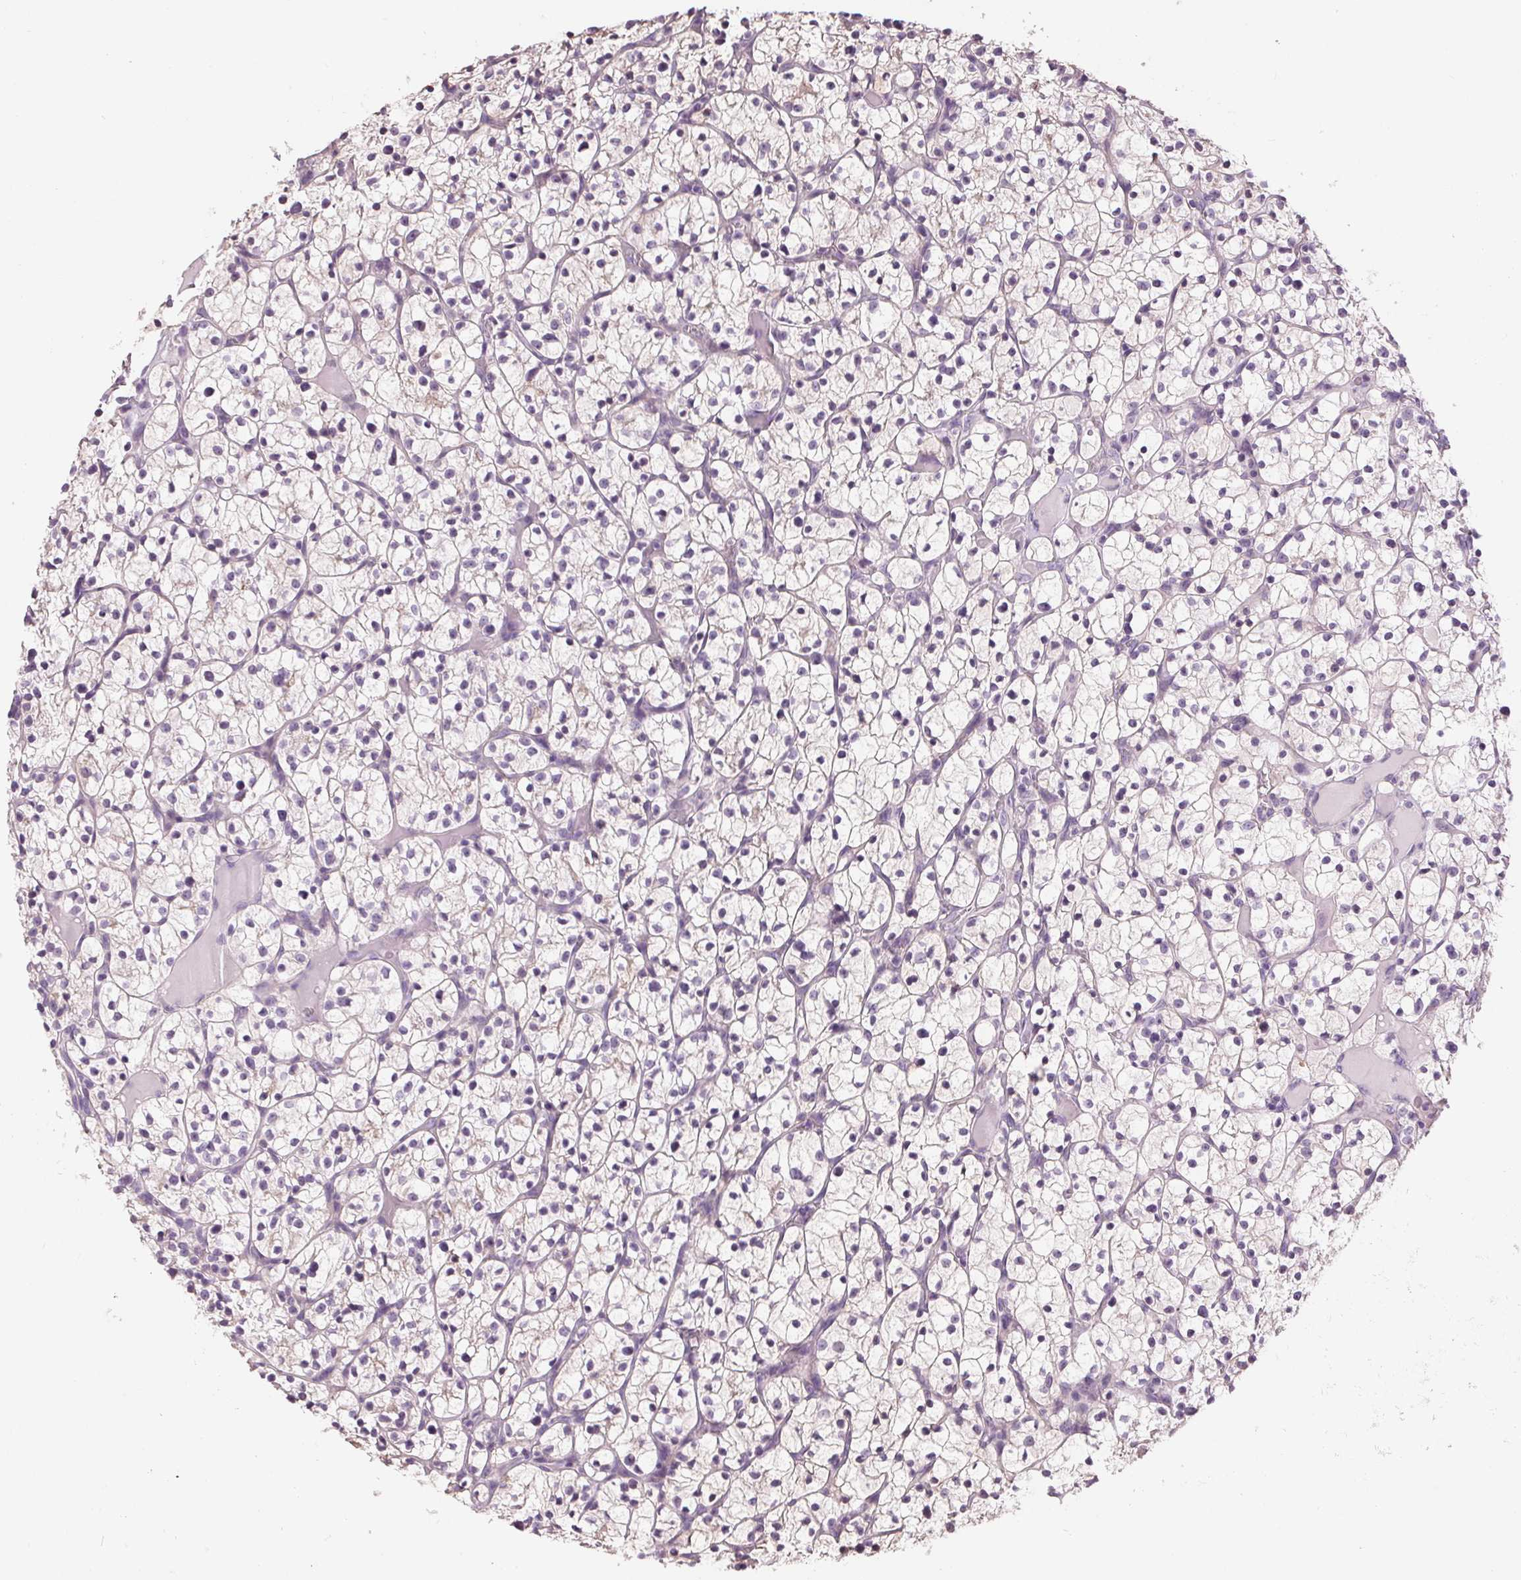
{"staining": {"intensity": "negative", "quantity": "none", "location": "none"}, "tissue": "renal cancer", "cell_type": "Tumor cells", "image_type": "cancer", "snomed": [{"axis": "morphology", "description": "Adenocarcinoma, NOS"}, {"axis": "topography", "description": "Kidney"}], "caption": "Renal cancer was stained to show a protein in brown. There is no significant staining in tumor cells.", "gene": "MISP", "patient": {"sex": "female", "age": 64}}